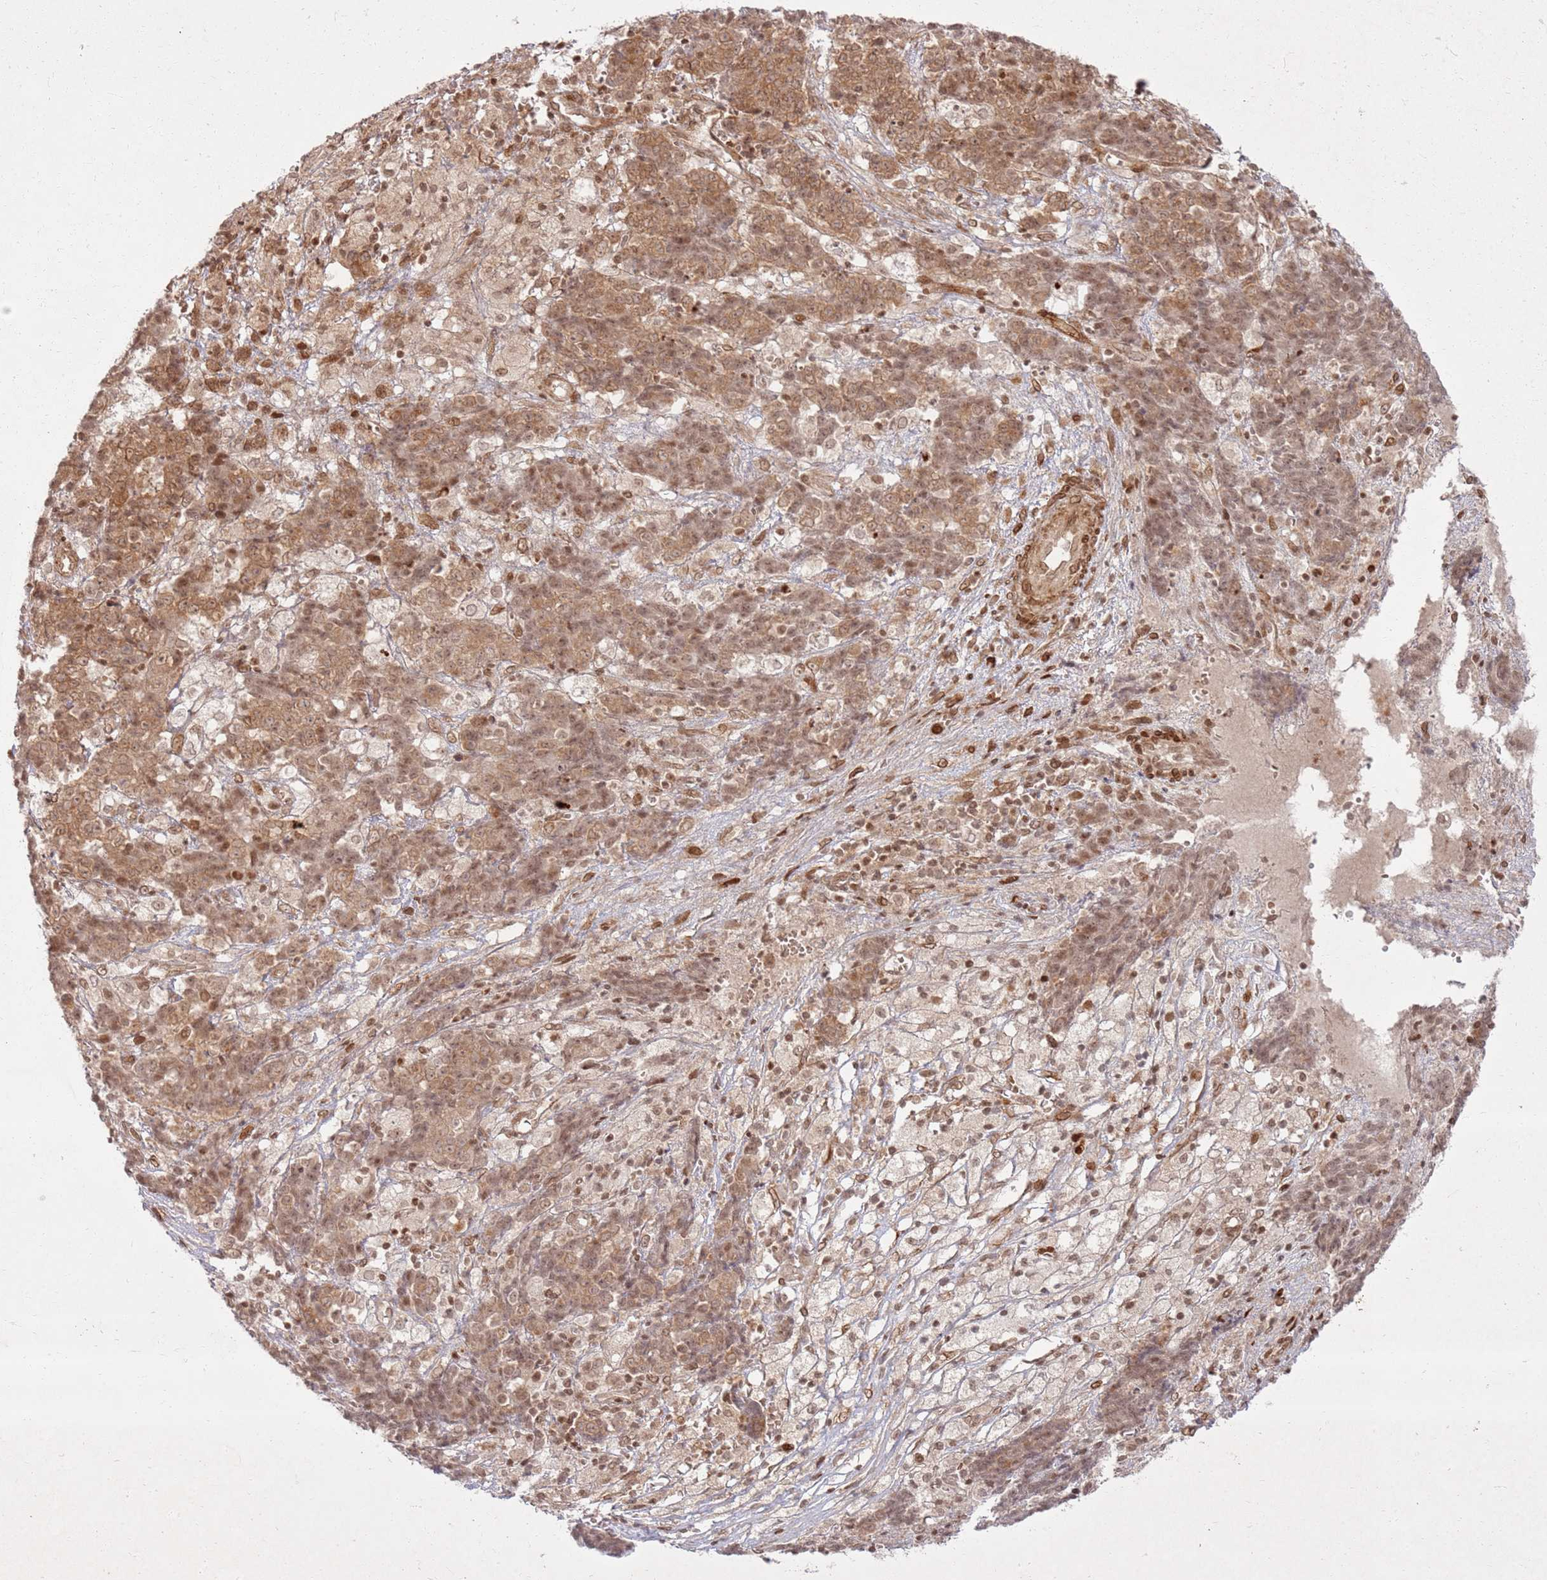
{"staining": {"intensity": "moderate", "quantity": ">75%", "location": "cytoplasmic/membranous,nuclear"}, "tissue": "ovarian cancer", "cell_type": "Tumor cells", "image_type": "cancer", "snomed": [{"axis": "morphology", "description": "Carcinoma, endometroid"}, {"axis": "topography", "description": "Ovary"}], "caption": "Ovarian endometroid carcinoma tissue reveals moderate cytoplasmic/membranous and nuclear staining in about >75% of tumor cells", "gene": "KLHL36", "patient": {"sex": "female", "age": 42}}